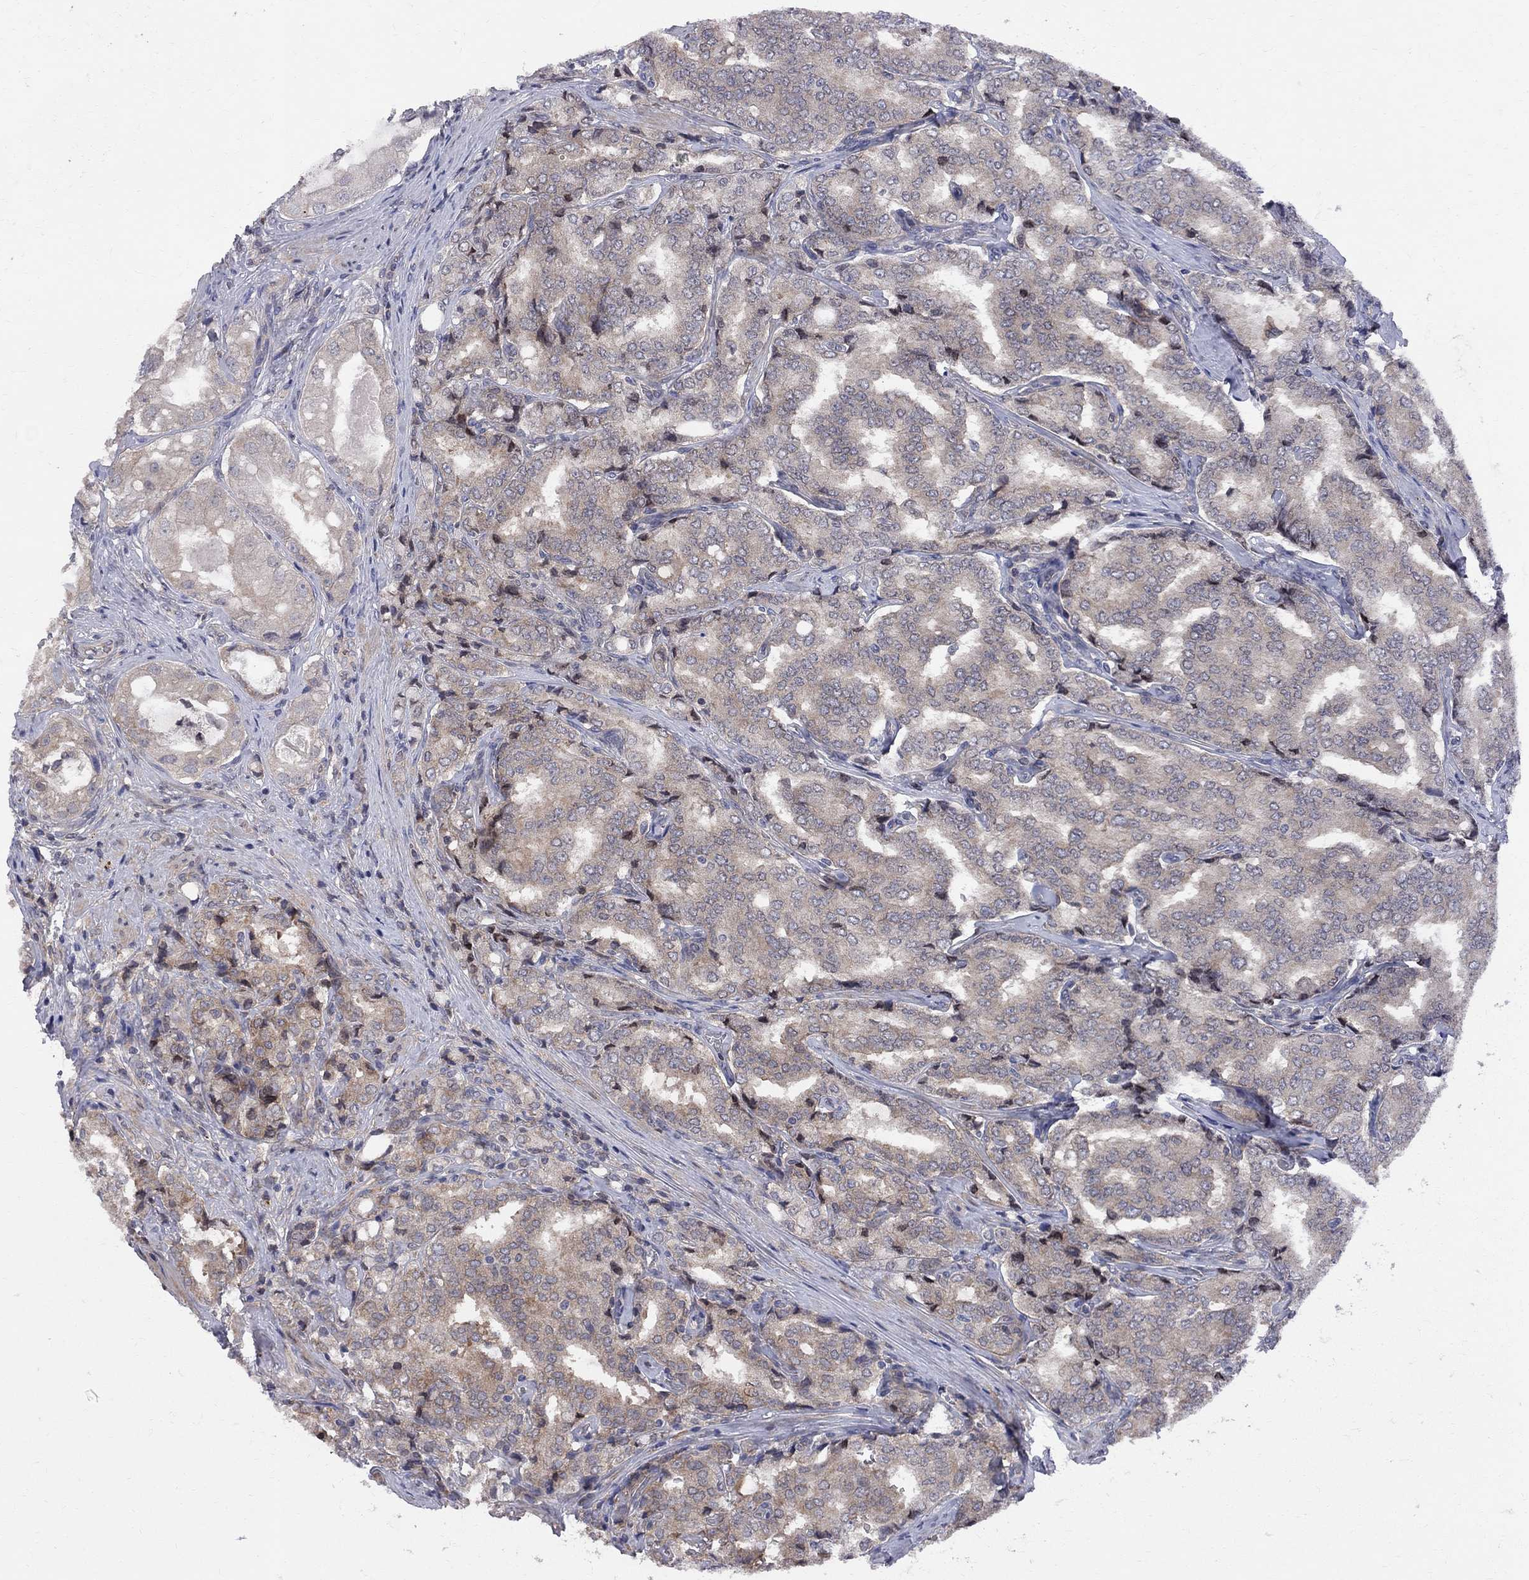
{"staining": {"intensity": "weak", "quantity": ">75%", "location": "cytoplasmic/membranous,nuclear"}, "tissue": "prostate cancer", "cell_type": "Tumor cells", "image_type": "cancer", "snomed": [{"axis": "morphology", "description": "Adenocarcinoma, NOS"}, {"axis": "topography", "description": "Prostate"}], "caption": "Prostate cancer stained with a brown dye exhibits weak cytoplasmic/membranous and nuclear positive staining in approximately >75% of tumor cells.", "gene": "CNOT11", "patient": {"sex": "male", "age": 65}}